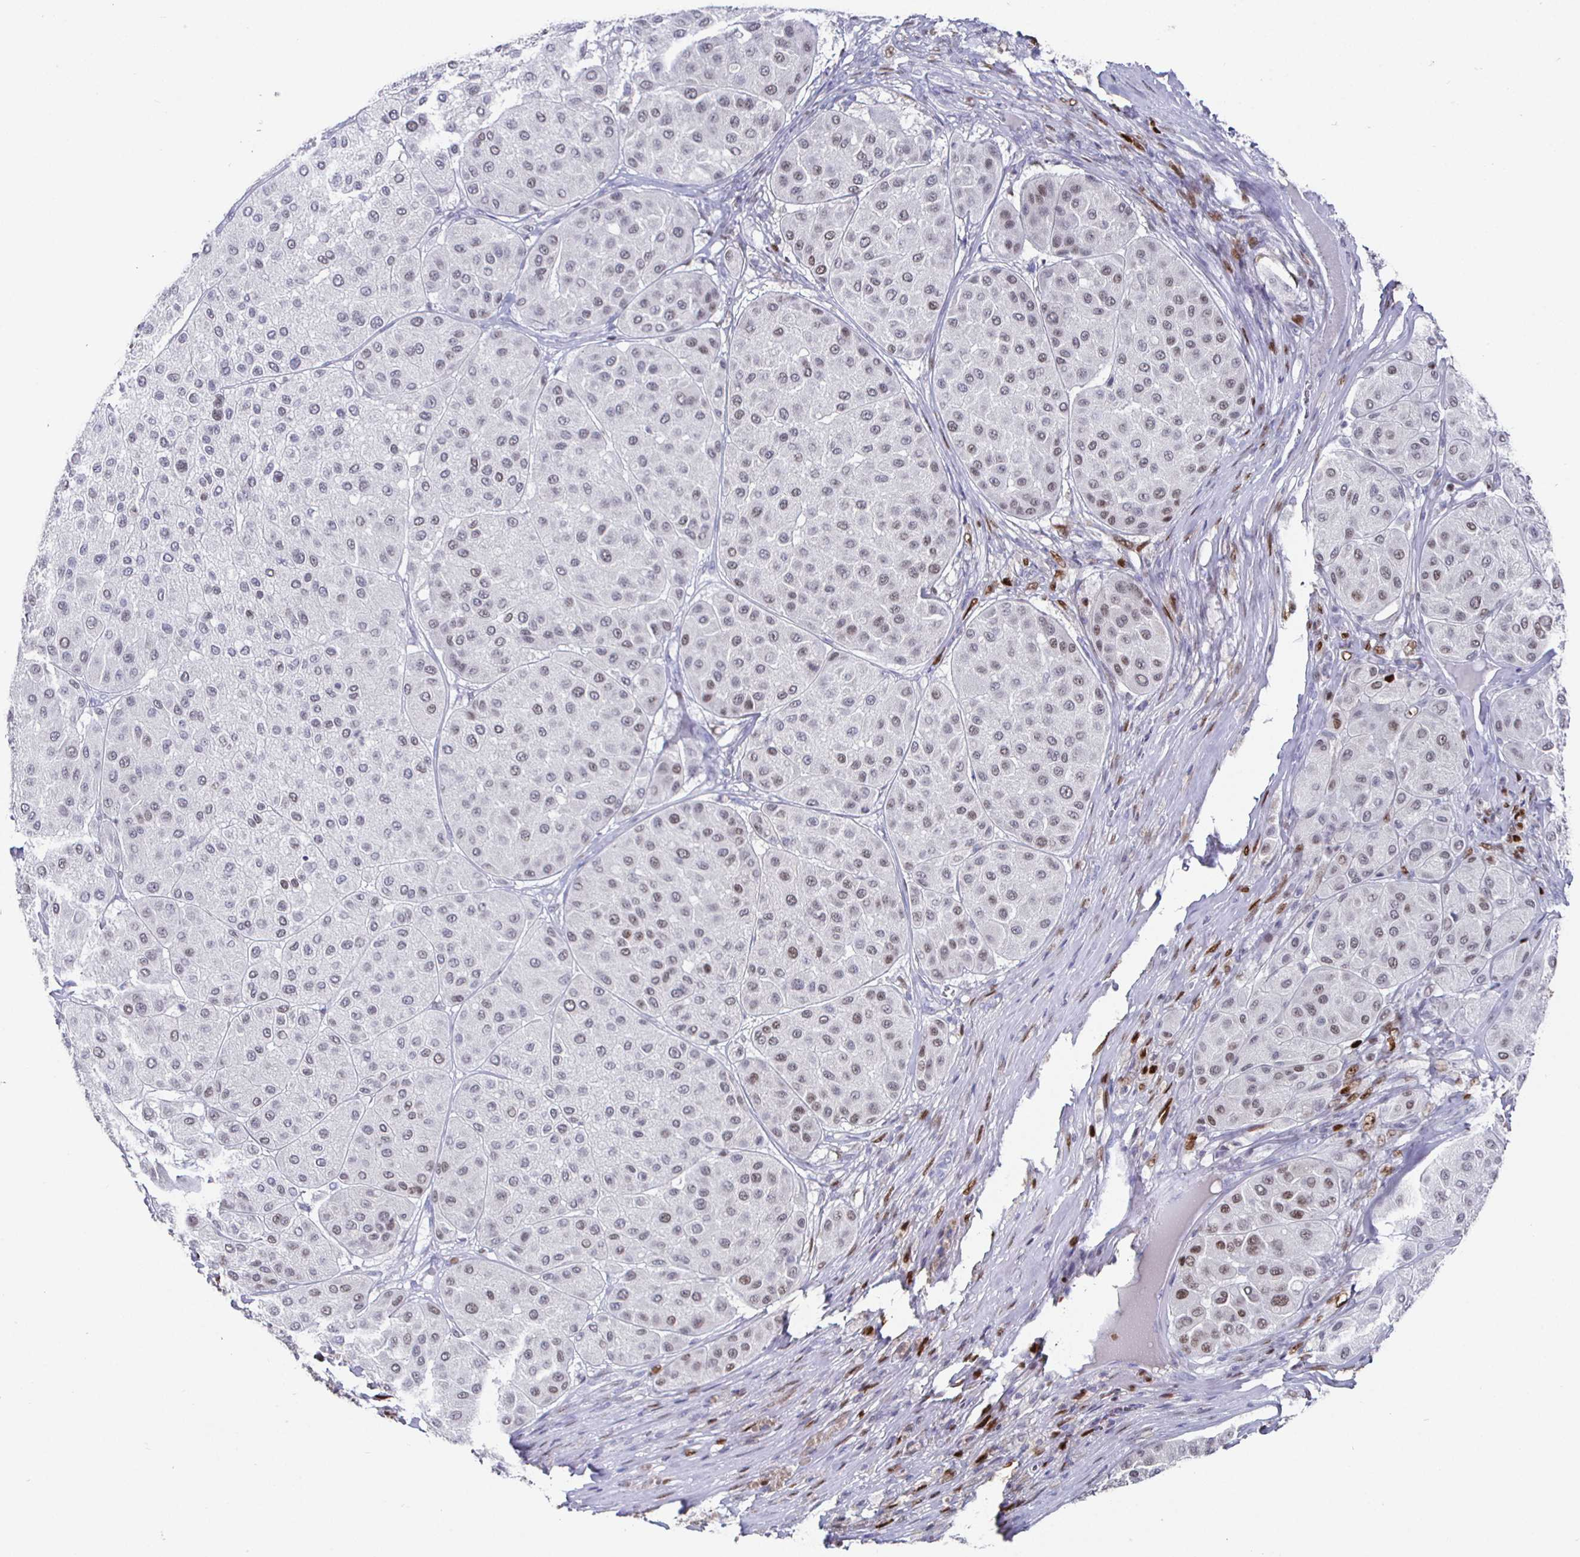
{"staining": {"intensity": "weak", "quantity": "<25%", "location": "nuclear"}, "tissue": "melanoma", "cell_type": "Tumor cells", "image_type": "cancer", "snomed": [{"axis": "morphology", "description": "Malignant melanoma, Metastatic site"}, {"axis": "topography", "description": "Smooth muscle"}], "caption": "Melanoma stained for a protein using immunohistochemistry (IHC) shows no positivity tumor cells.", "gene": "RUNX2", "patient": {"sex": "male", "age": 41}}